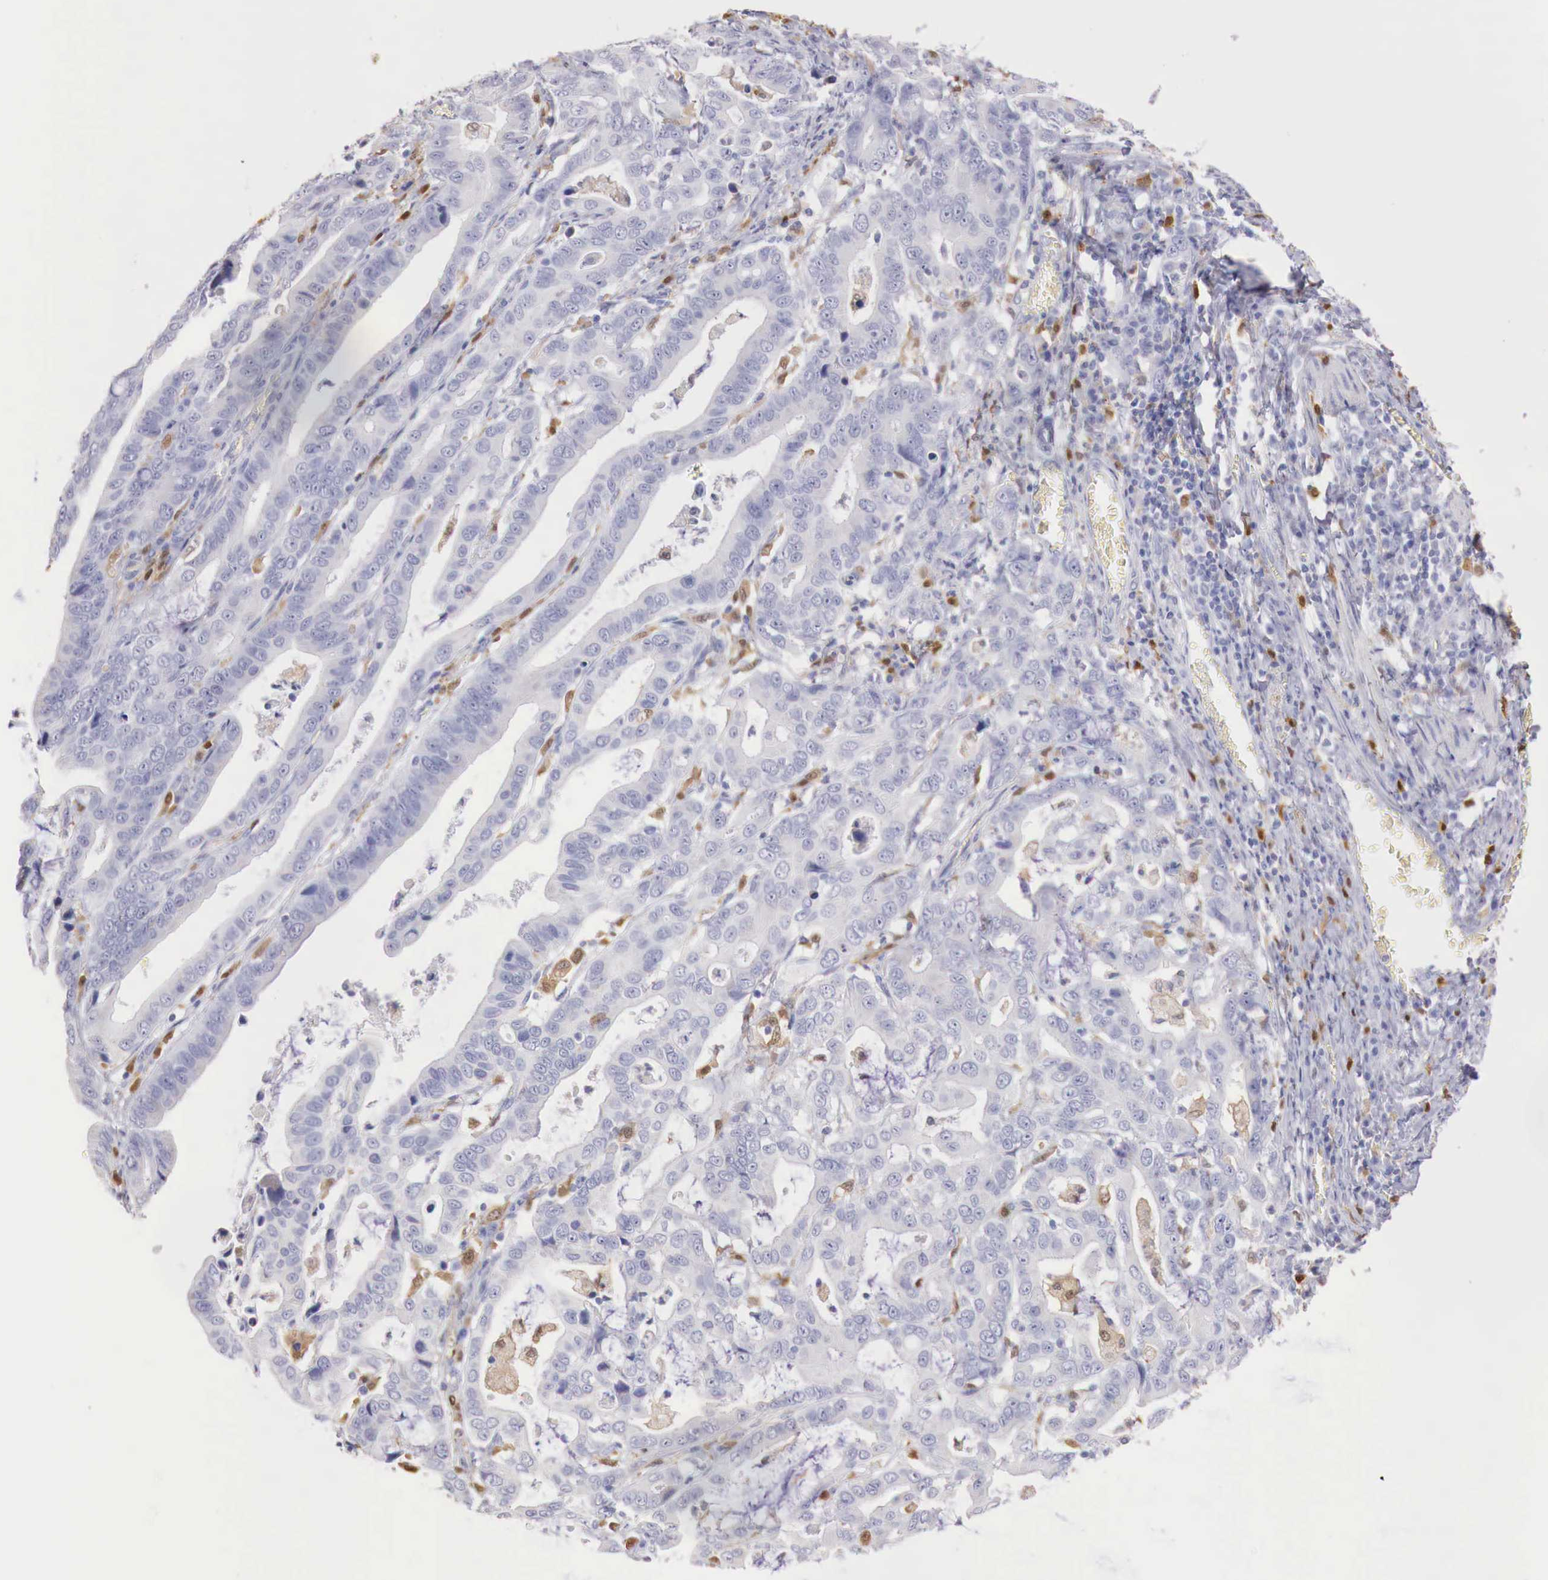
{"staining": {"intensity": "negative", "quantity": "none", "location": "none"}, "tissue": "stomach cancer", "cell_type": "Tumor cells", "image_type": "cancer", "snomed": [{"axis": "morphology", "description": "Adenocarcinoma, NOS"}, {"axis": "topography", "description": "Stomach, upper"}], "caption": "Tumor cells show no significant protein positivity in stomach adenocarcinoma. (DAB (3,3'-diaminobenzidine) immunohistochemistry, high magnification).", "gene": "RENBP", "patient": {"sex": "male", "age": 63}}